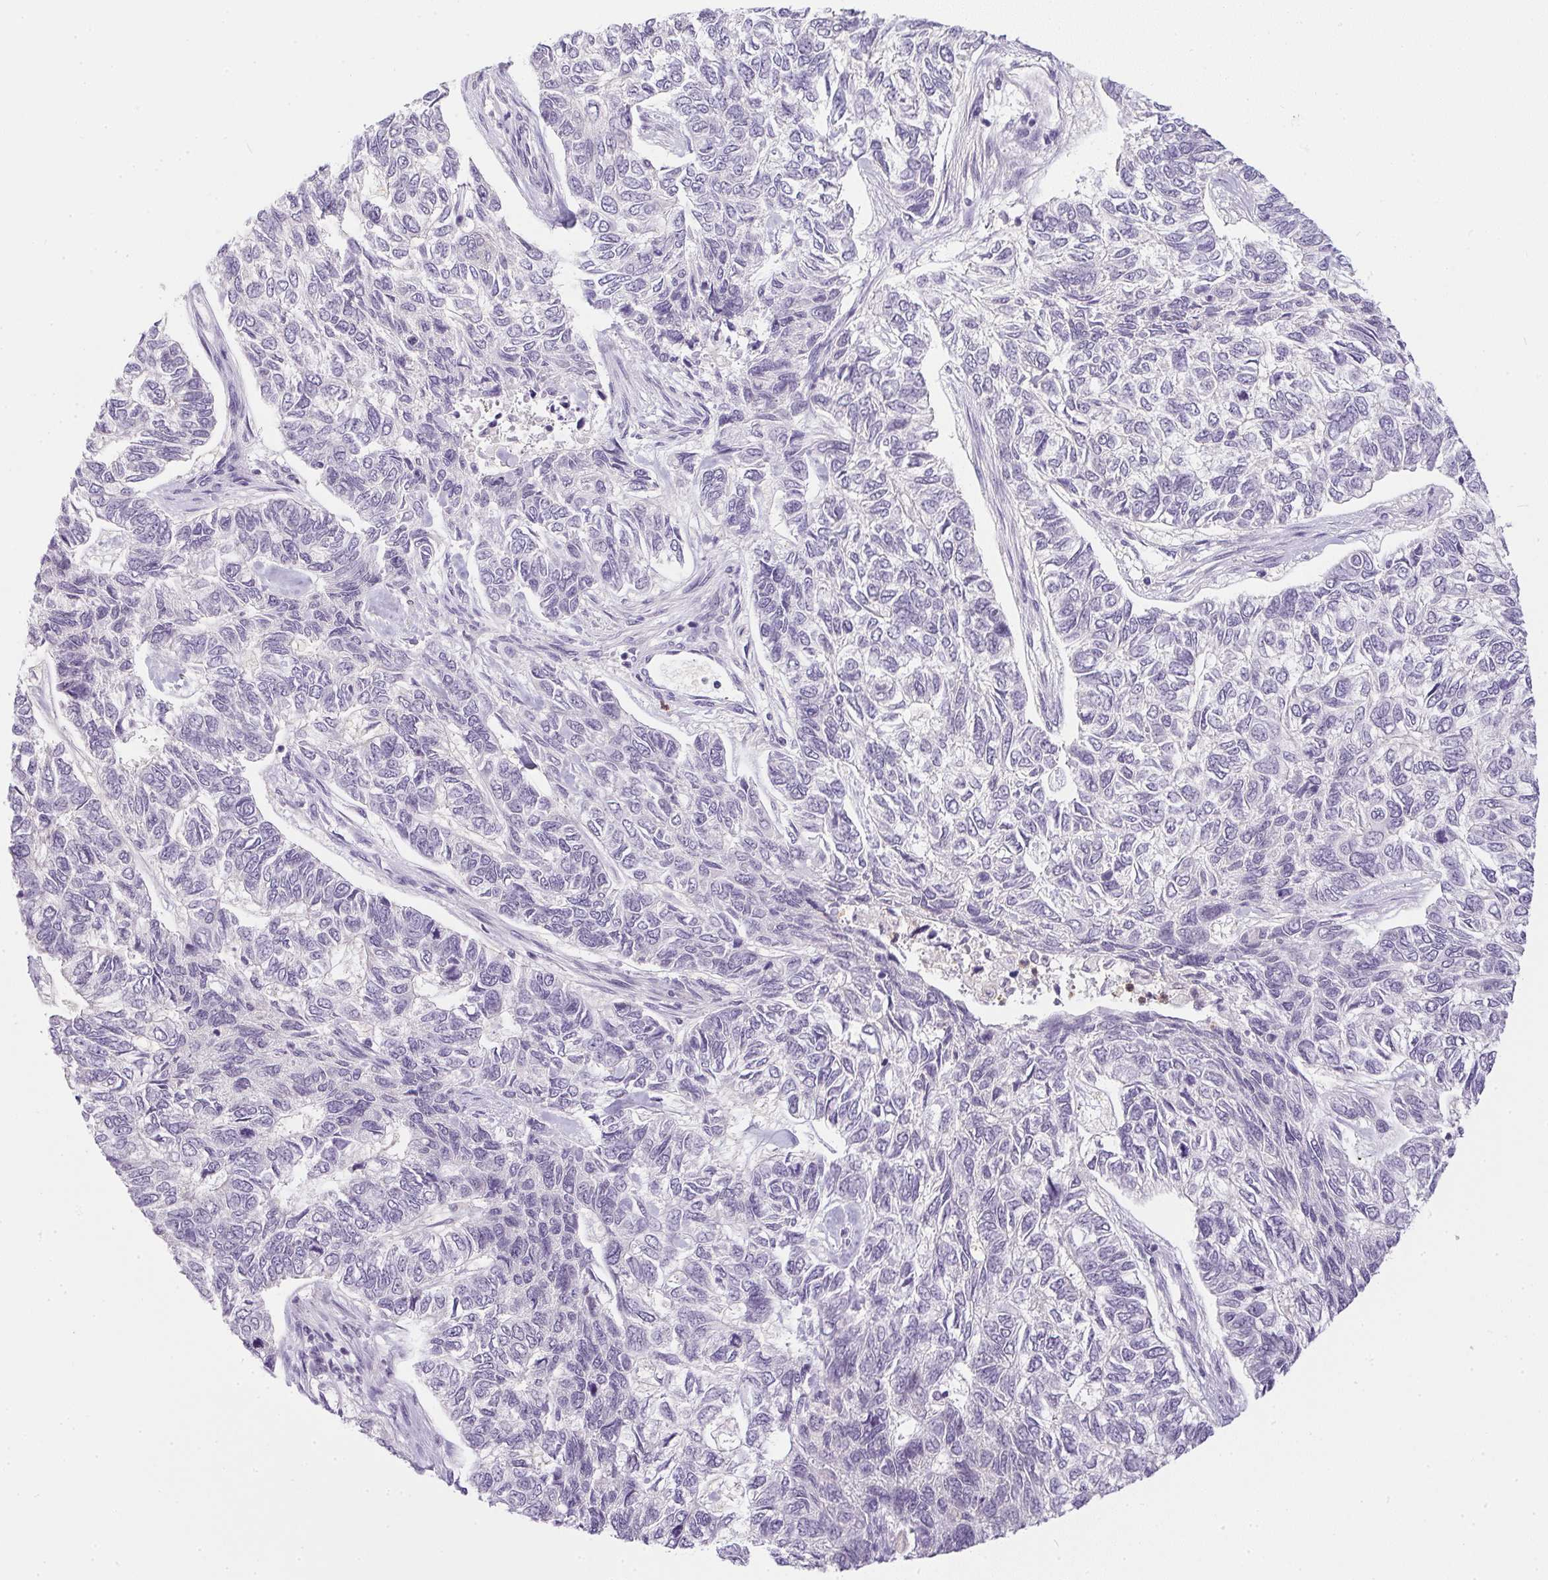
{"staining": {"intensity": "negative", "quantity": "none", "location": "none"}, "tissue": "skin cancer", "cell_type": "Tumor cells", "image_type": "cancer", "snomed": [{"axis": "morphology", "description": "Basal cell carcinoma"}, {"axis": "topography", "description": "Skin"}], "caption": "Immunohistochemistry (IHC) micrograph of basal cell carcinoma (skin) stained for a protein (brown), which demonstrates no positivity in tumor cells. (DAB (3,3'-diaminobenzidine) IHC, high magnification).", "gene": "DNAJC5G", "patient": {"sex": "female", "age": 65}}